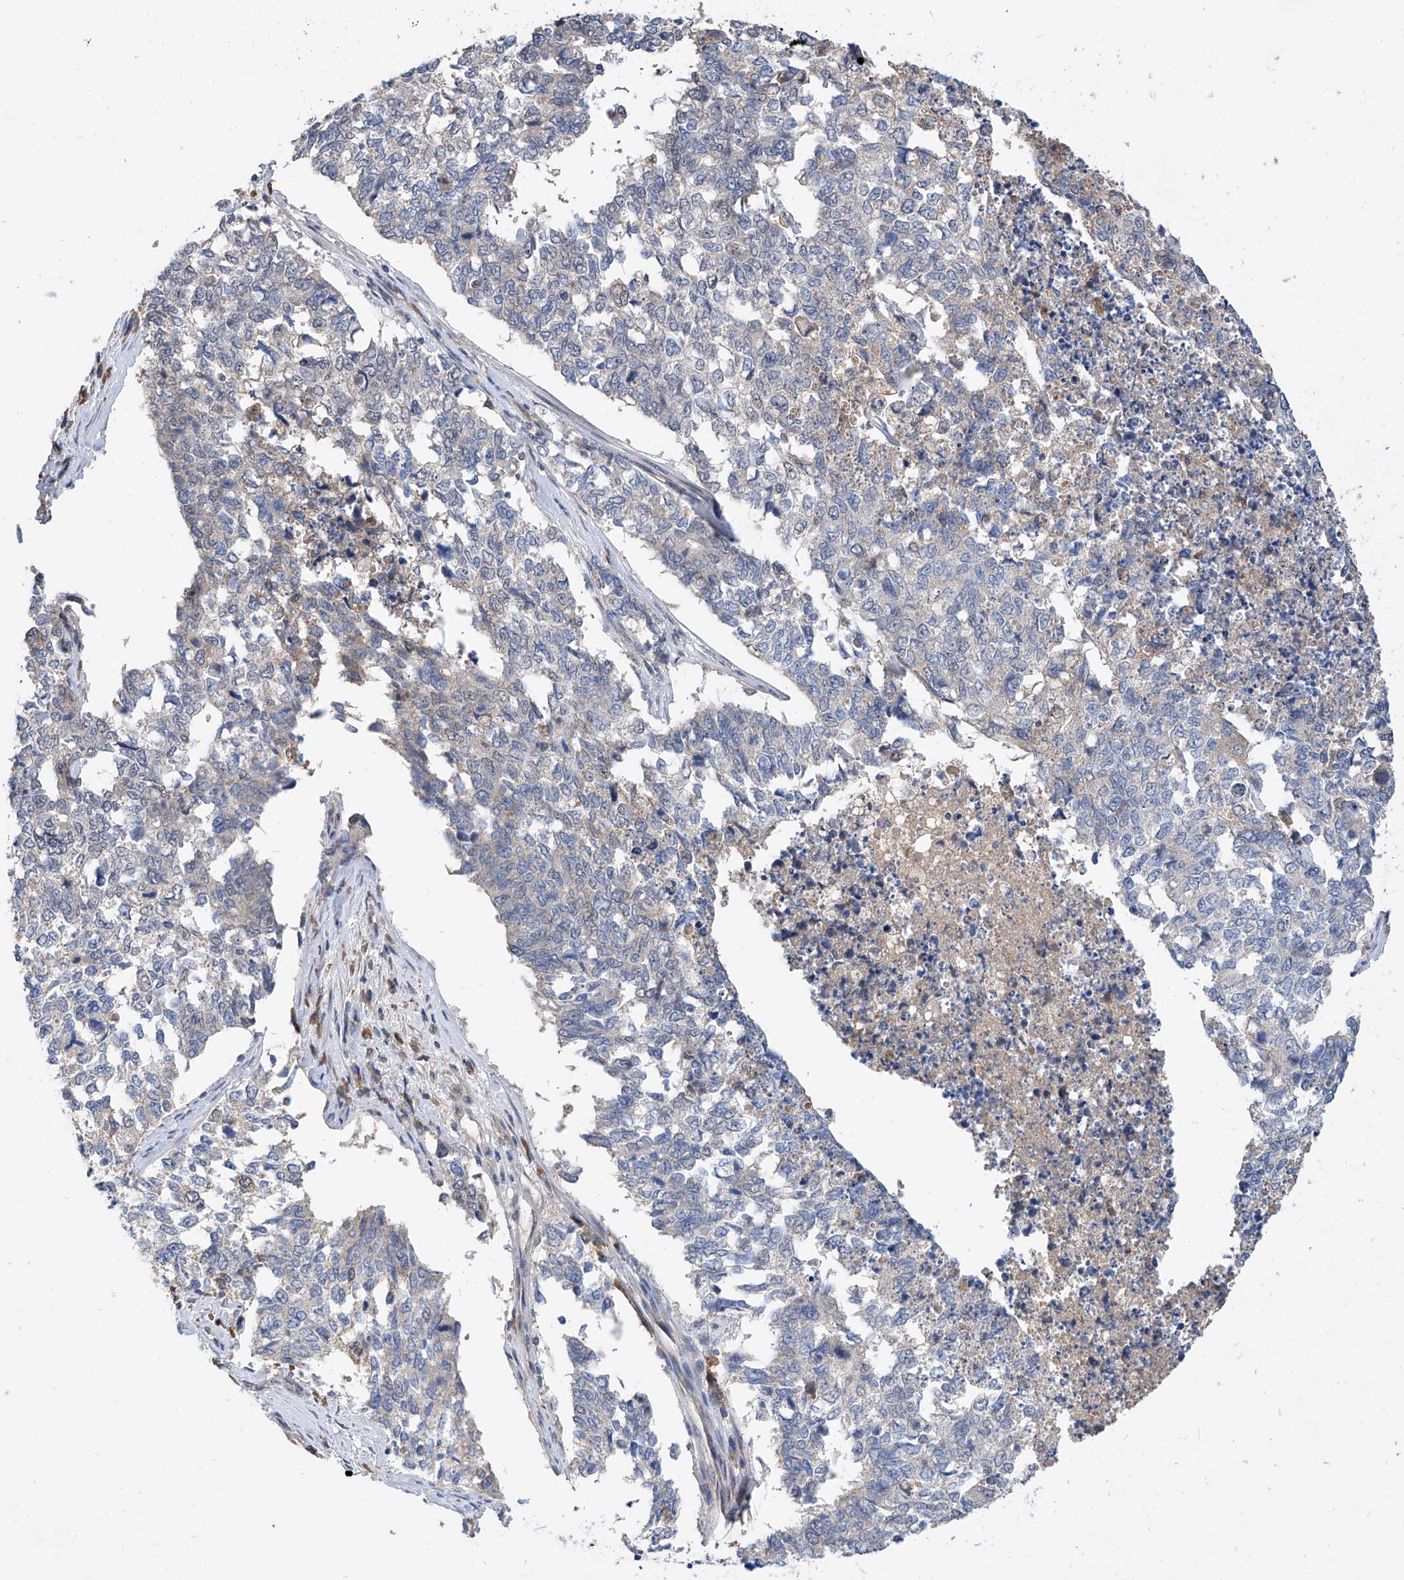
{"staining": {"intensity": "negative", "quantity": "none", "location": "none"}, "tissue": "cervical cancer", "cell_type": "Tumor cells", "image_type": "cancer", "snomed": [{"axis": "morphology", "description": "Squamous cell carcinoma, NOS"}, {"axis": "topography", "description": "Cervix"}], "caption": "This is an immunohistochemistry (IHC) micrograph of squamous cell carcinoma (cervical). There is no positivity in tumor cells.", "gene": "CARMIL3", "patient": {"sex": "female", "age": 63}}